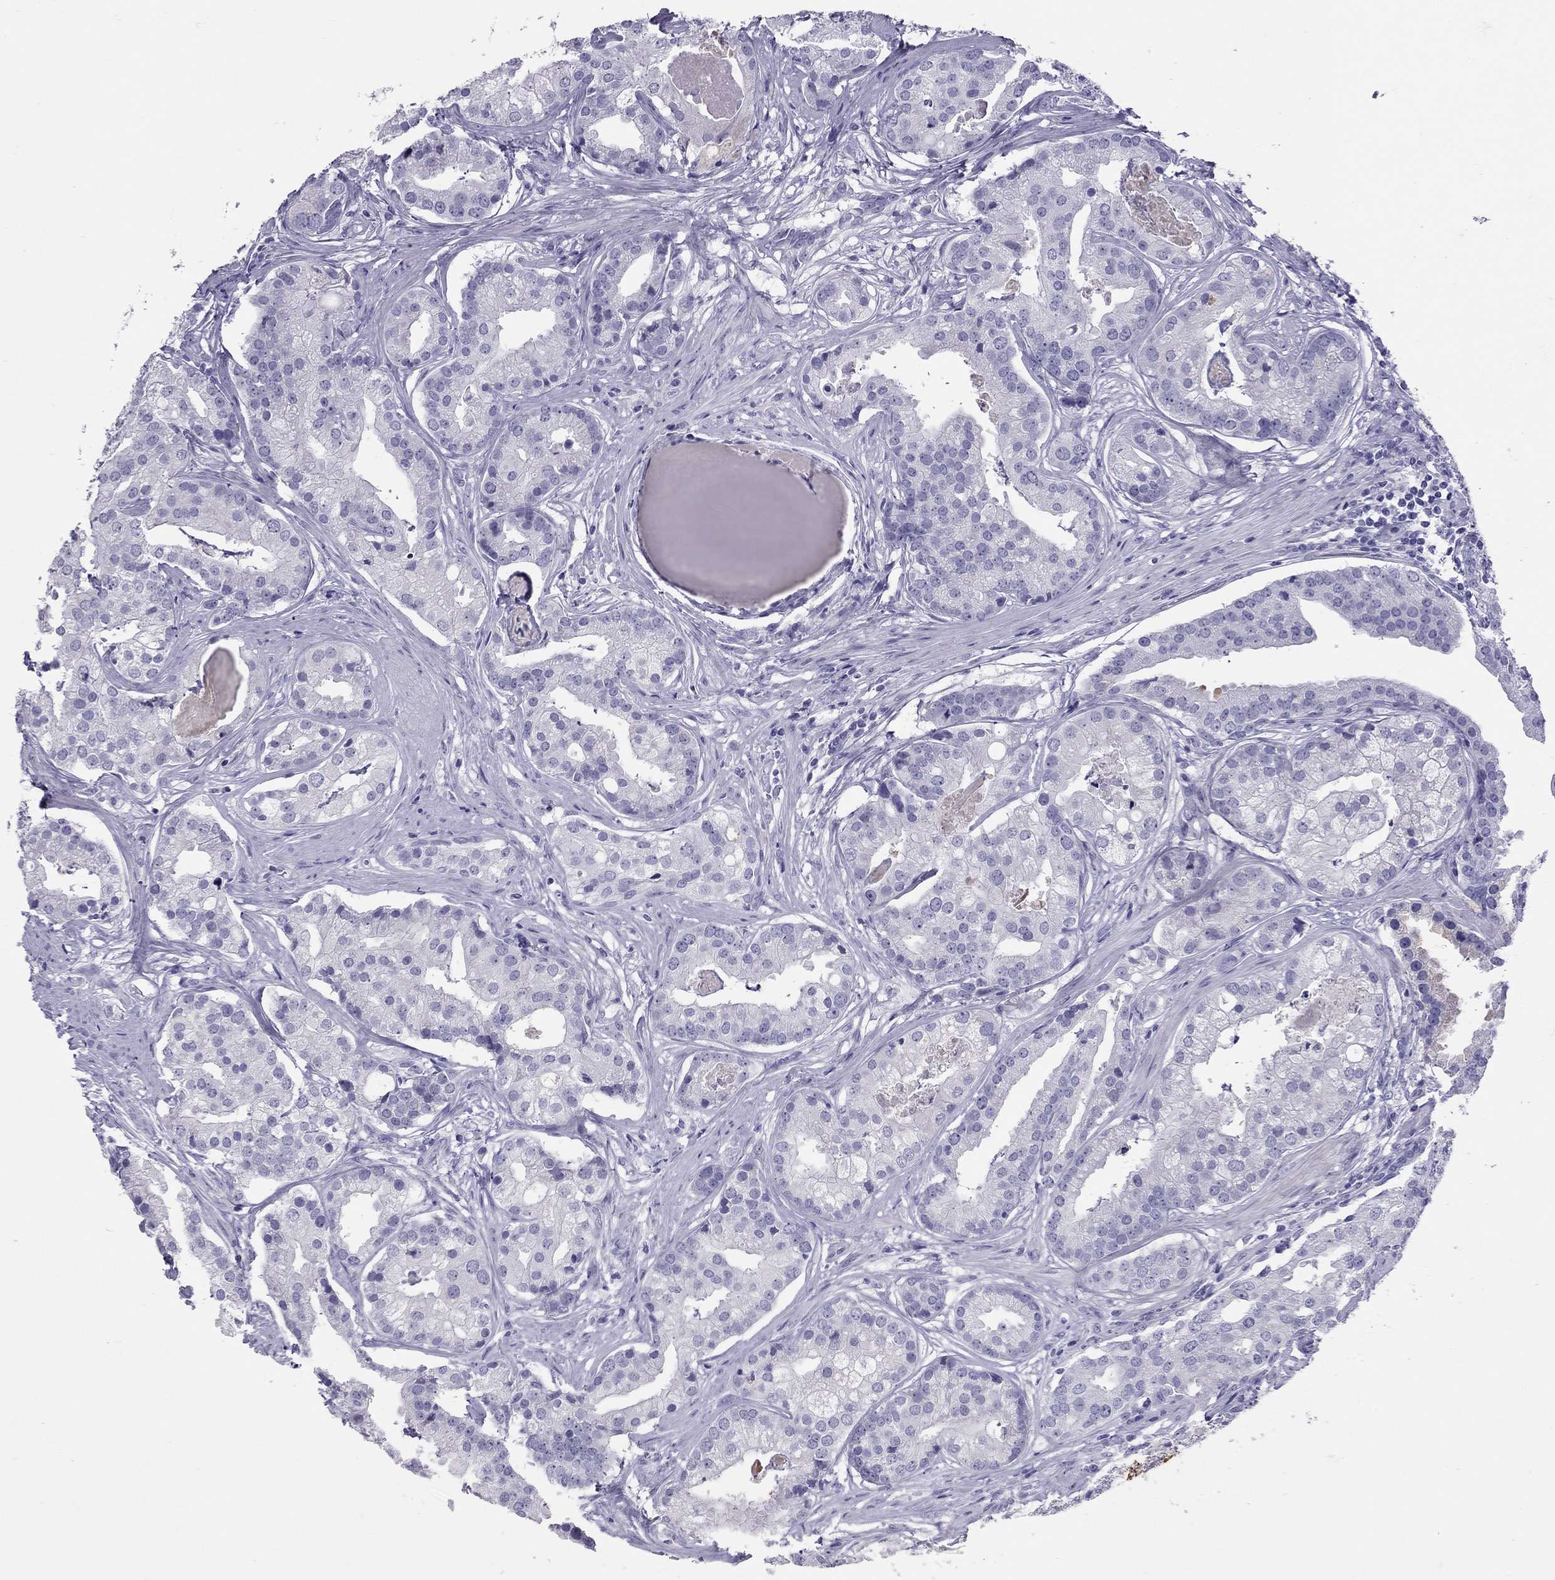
{"staining": {"intensity": "negative", "quantity": "none", "location": "none"}, "tissue": "prostate cancer", "cell_type": "Tumor cells", "image_type": "cancer", "snomed": [{"axis": "morphology", "description": "Adenocarcinoma, NOS"}, {"axis": "topography", "description": "Prostate and seminal vesicle, NOS"}, {"axis": "topography", "description": "Prostate"}], "caption": "This photomicrograph is of prostate adenocarcinoma stained with immunohistochemistry to label a protein in brown with the nuclei are counter-stained blue. There is no positivity in tumor cells.", "gene": "IL17REL", "patient": {"sex": "male", "age": 44}}